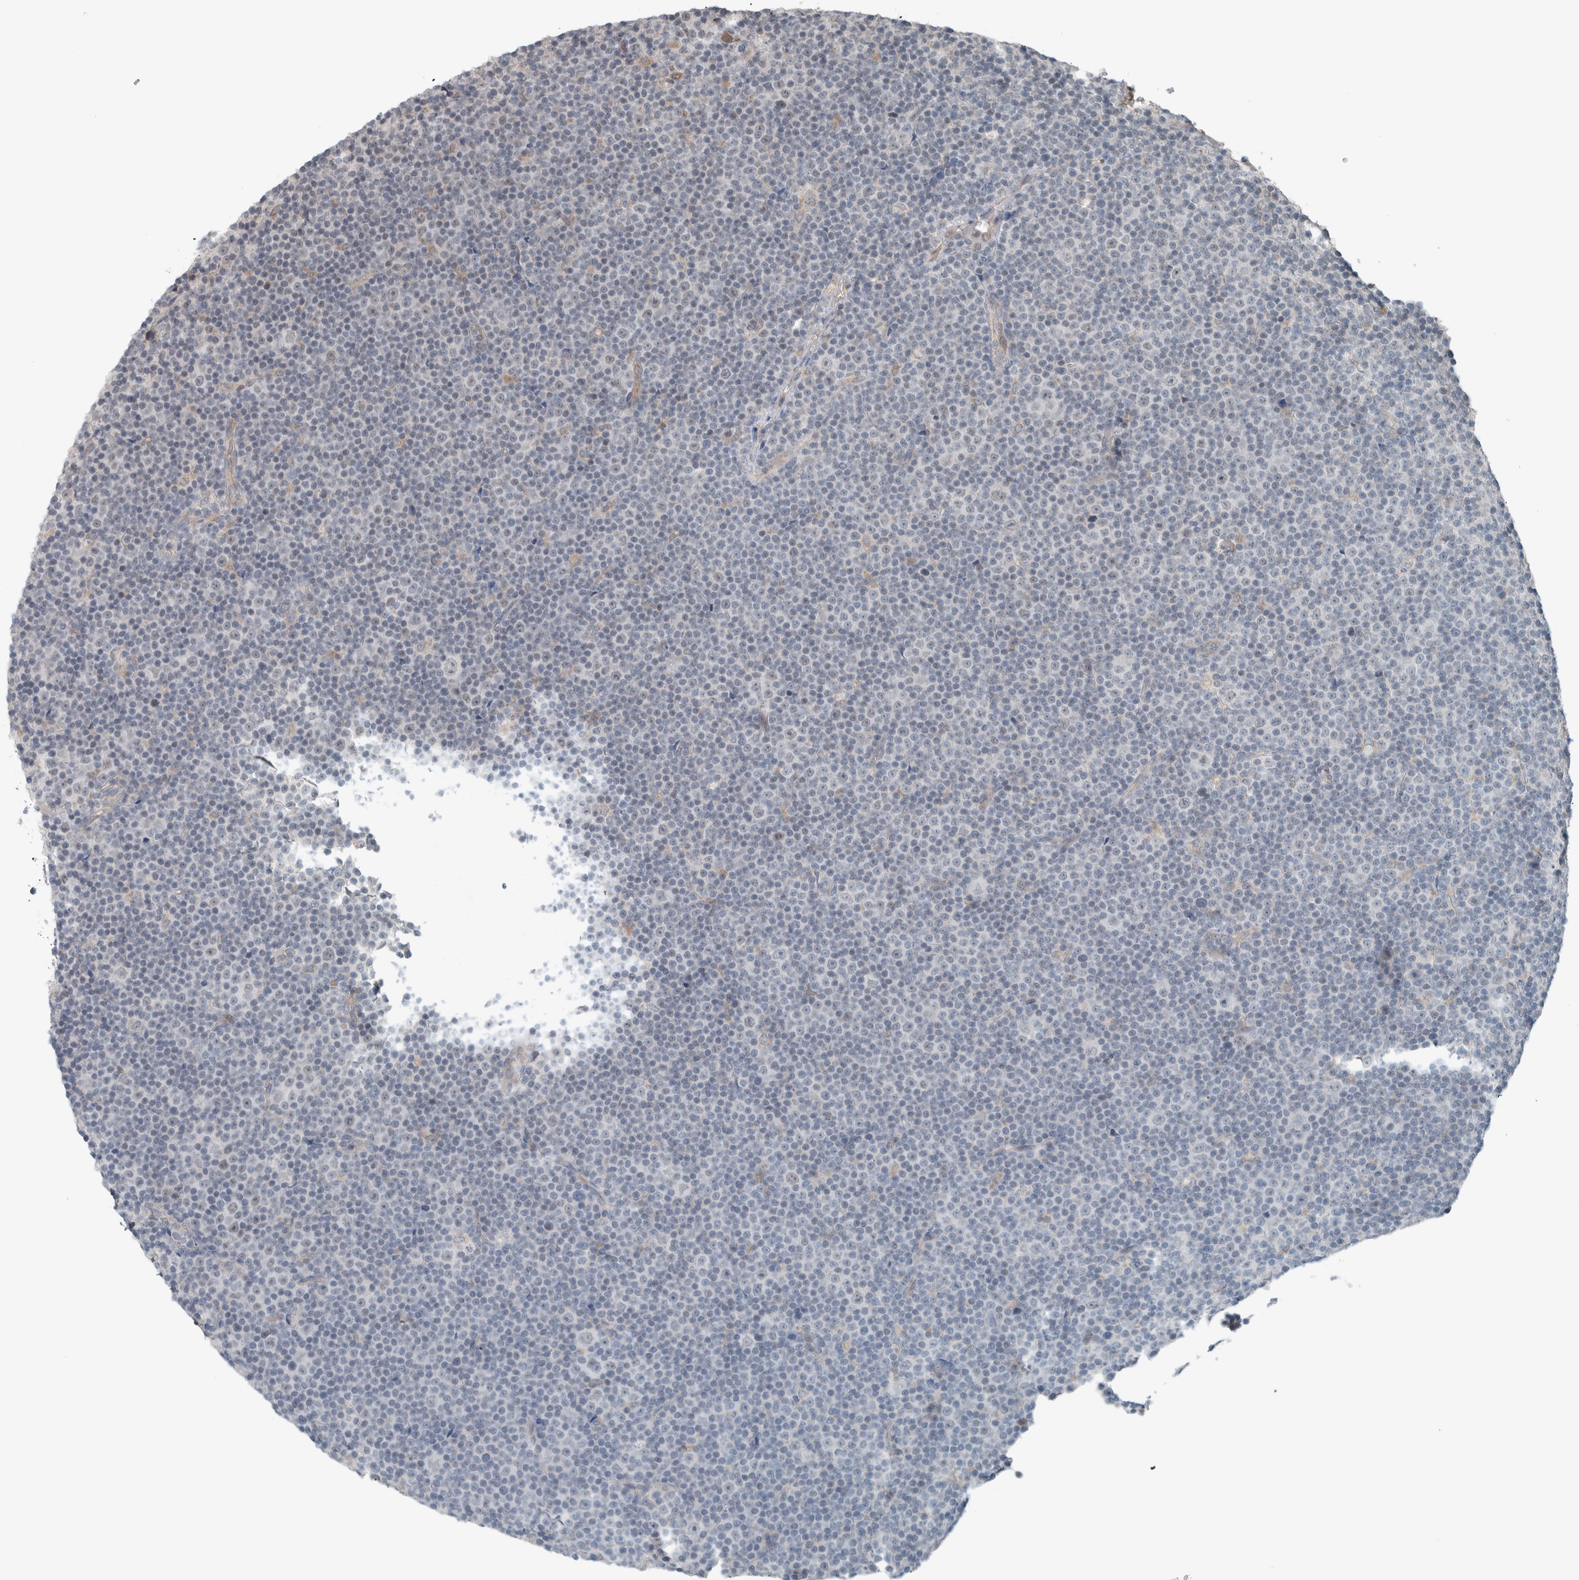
{"staining": {"intensity": "negative", "quantity": "none", "location": "none"}, "tissue": "lymphoma", "cell_type": "Tumor cells", "image_type": "cancer", "snomed": [{"axis": "morphology", "description": "Malignant lymphoma, non-Hodgkin's type, Low grade"}, {"axis": "topography", "description": "Lymph node"}], "caption": "IHC of human lymphoma displays no expression in tumor cells.", "gene": "JADE2", "patient": {"sex": "female", "age": 67}}